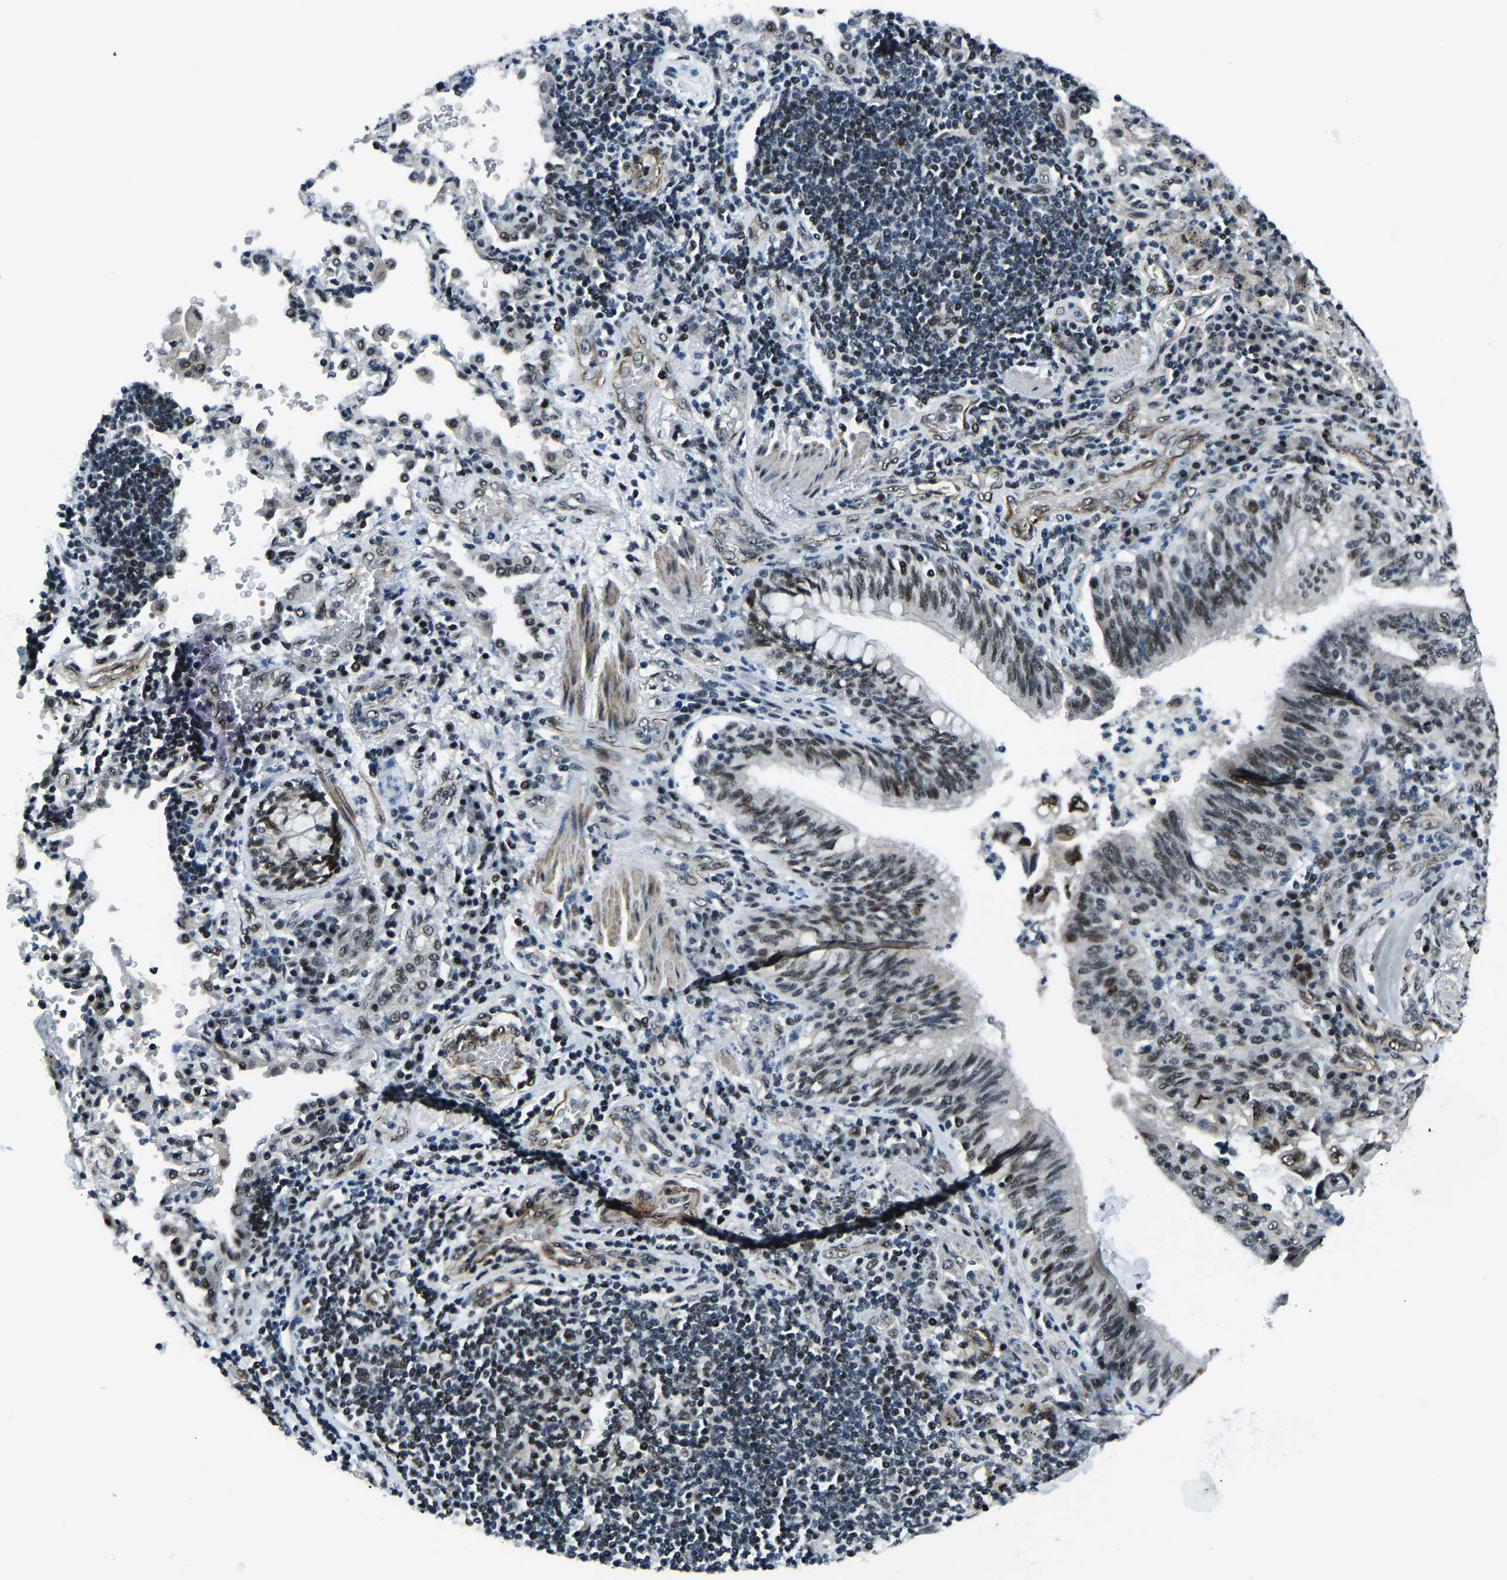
{"staining": {"intensity": "moderate", "quantity": ">75%", "location": "nuclear"}, "tissue": "lung cancer", "cell_type": "Tumor cells", "image_type": "cancer", "snomed": [{"axis": "morphology", "description": "Adenocarcinoma, NOS"}, {"axis": "topography", "description": "Lung"}], "caption": "Lung adenocarcinoma tissue shows moderate nuclear positivity in about >75% of tumor cells The protein of interest is stained brown, and the nuclei are stained in blue (DAB (3,3'-diaminobenzidine) IHC with brightfield microscopy, high magnification).", "gene": "PRCC", "patient": {"sex": "male", "age": 64}}